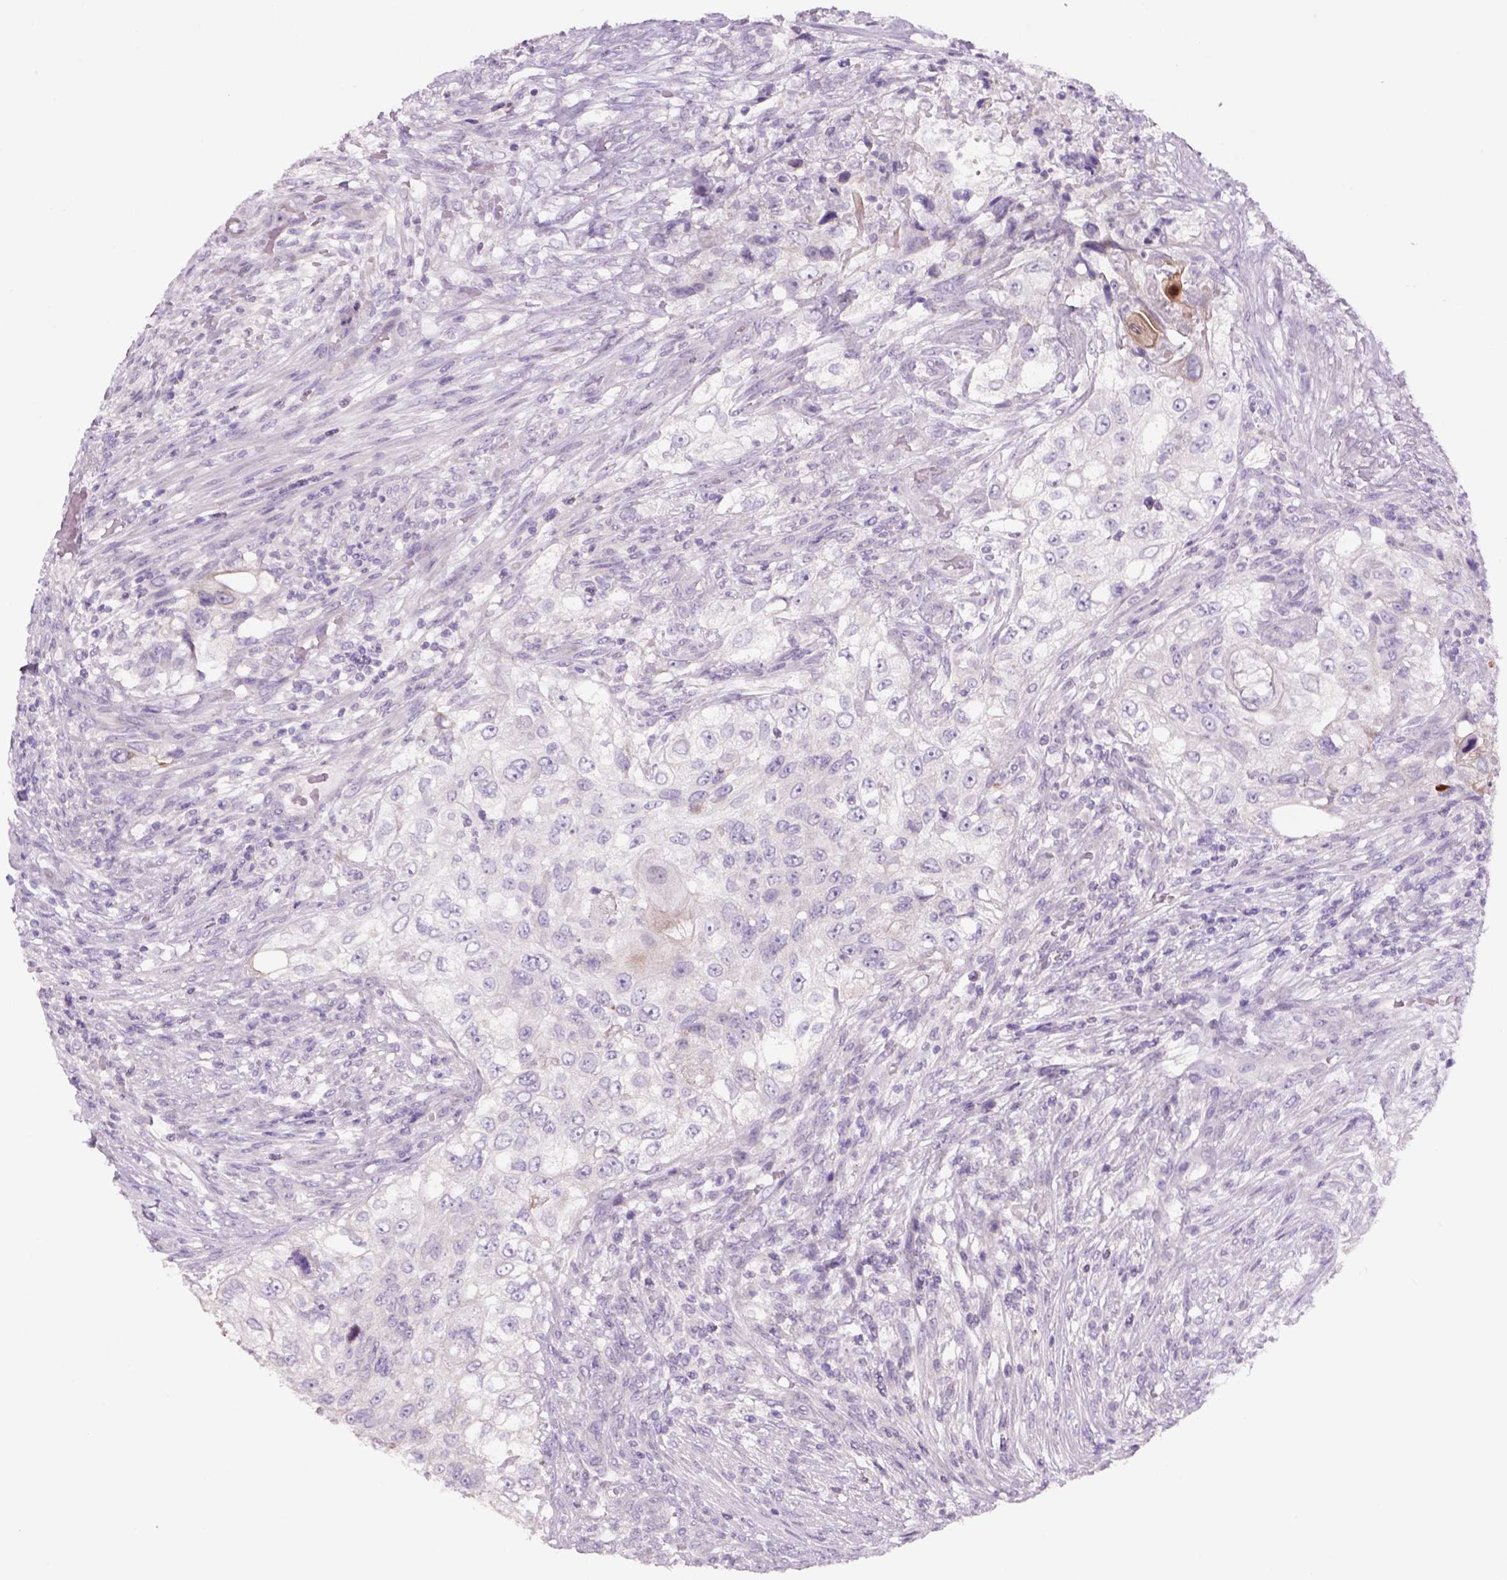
{"staining": {"intensity": "negative", "quantity": "none", "location": "none"}, "tissue": "urothelial cancer", "cell_type": "Tumor cells", "image_type": "cancer", "snomed": [{"axis": "morphology", "description": "Urothelial carcinoma, High grade"}, {"axis": "topography", "description": "Urinary bladder"}], "caption": "The immunohistochemistry image has no significant staining in tumor cells of urothelial cancer tissue.", "gene": "ADGRV1", "patient": {"sex": "female", "age": 60}}